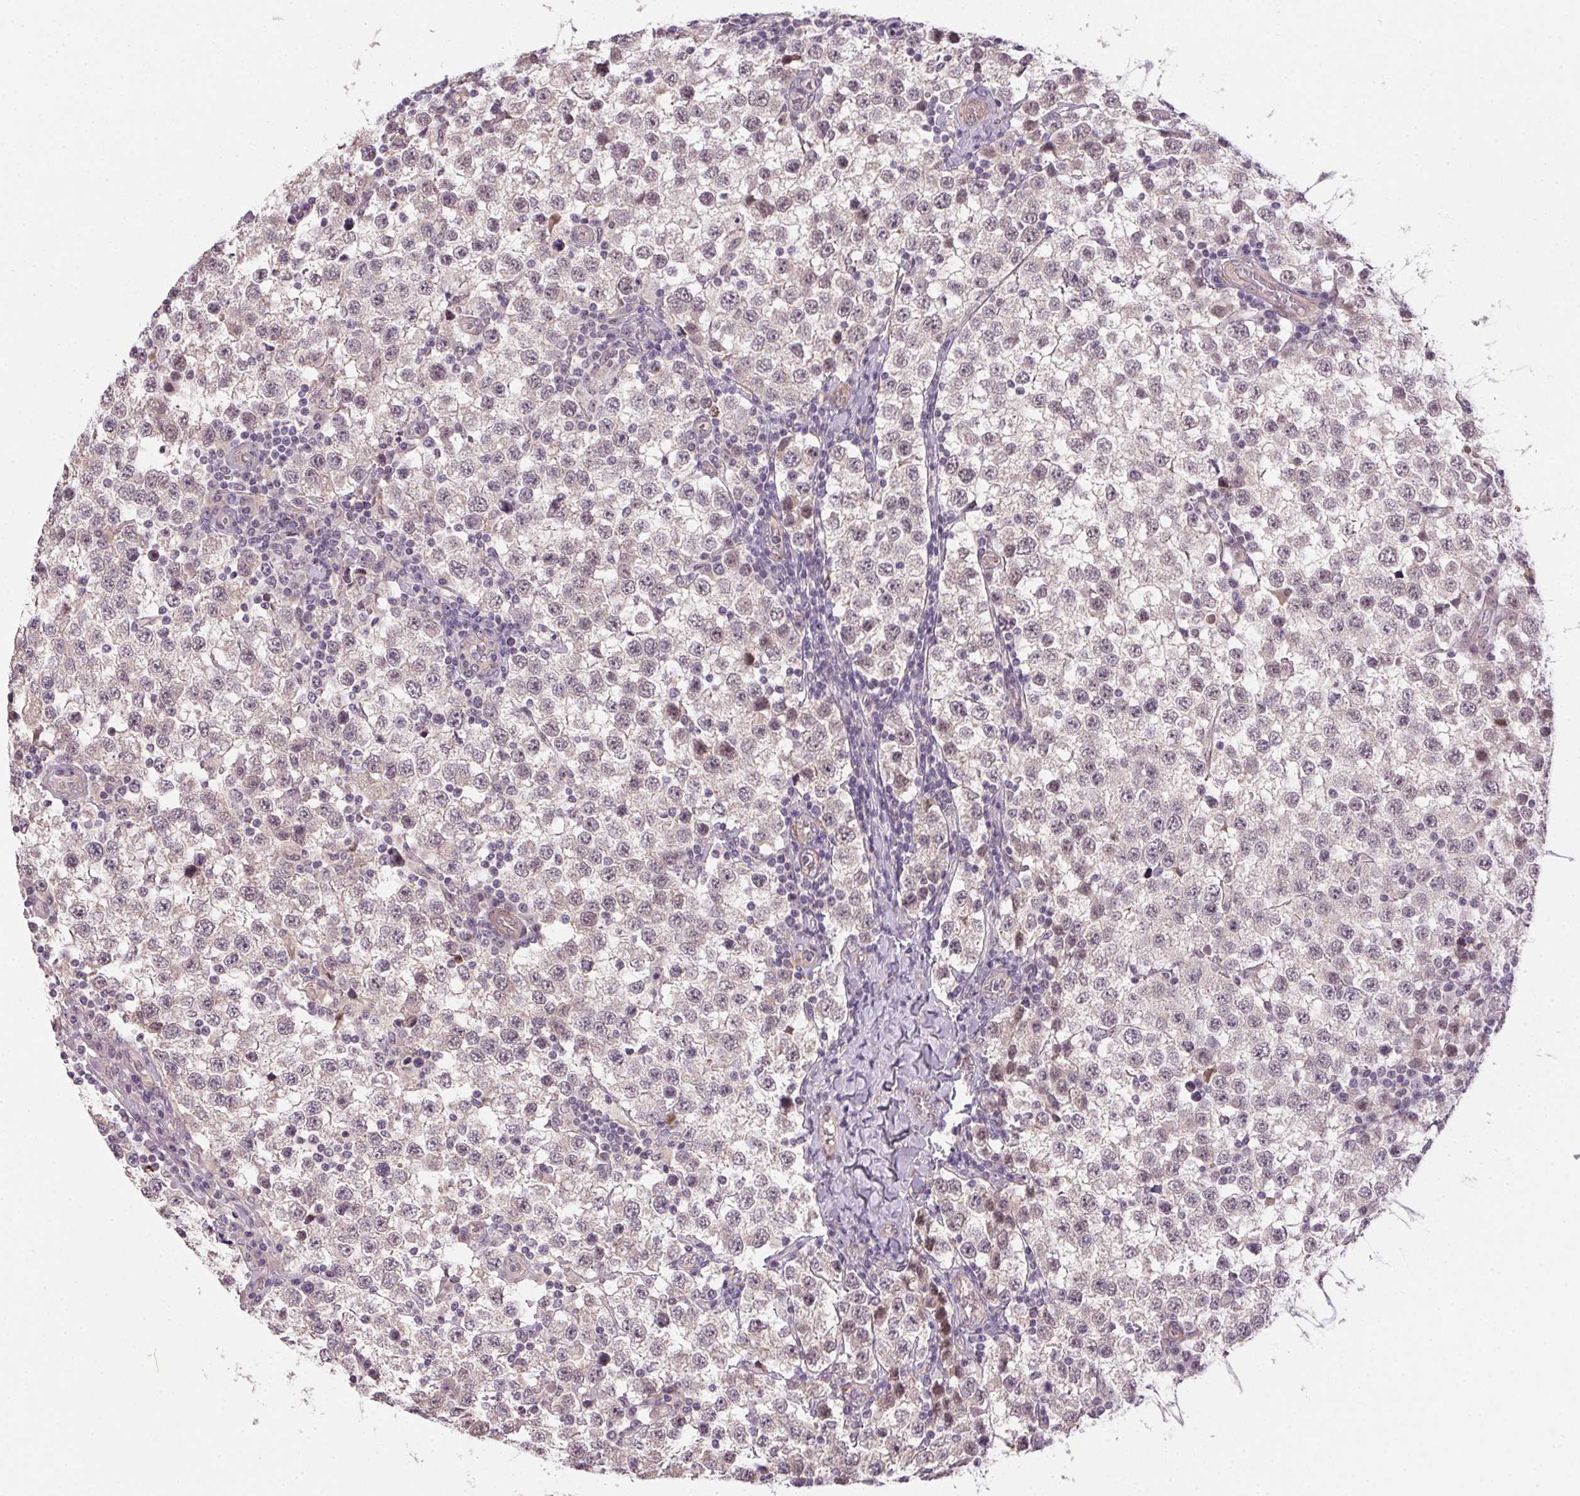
{"staining": {"intensity": "weak", "quantity": "<25%", "location": "nuclear"}, "tissue": "testis cancer", "cell_type": "Tumor cells", "image_type": "cancer", "snomed": [{"axis": "morphology", "description": "Seminoma, NOS"}, {"axis": "topography", "description": "Testis"}], "caption": "Immunohistochemistry of testis cancer (seminoma) demonstrates no expression in tumor cells.", "gene": "CFAP92", "patient": {"sex": "male", "age": 34}}